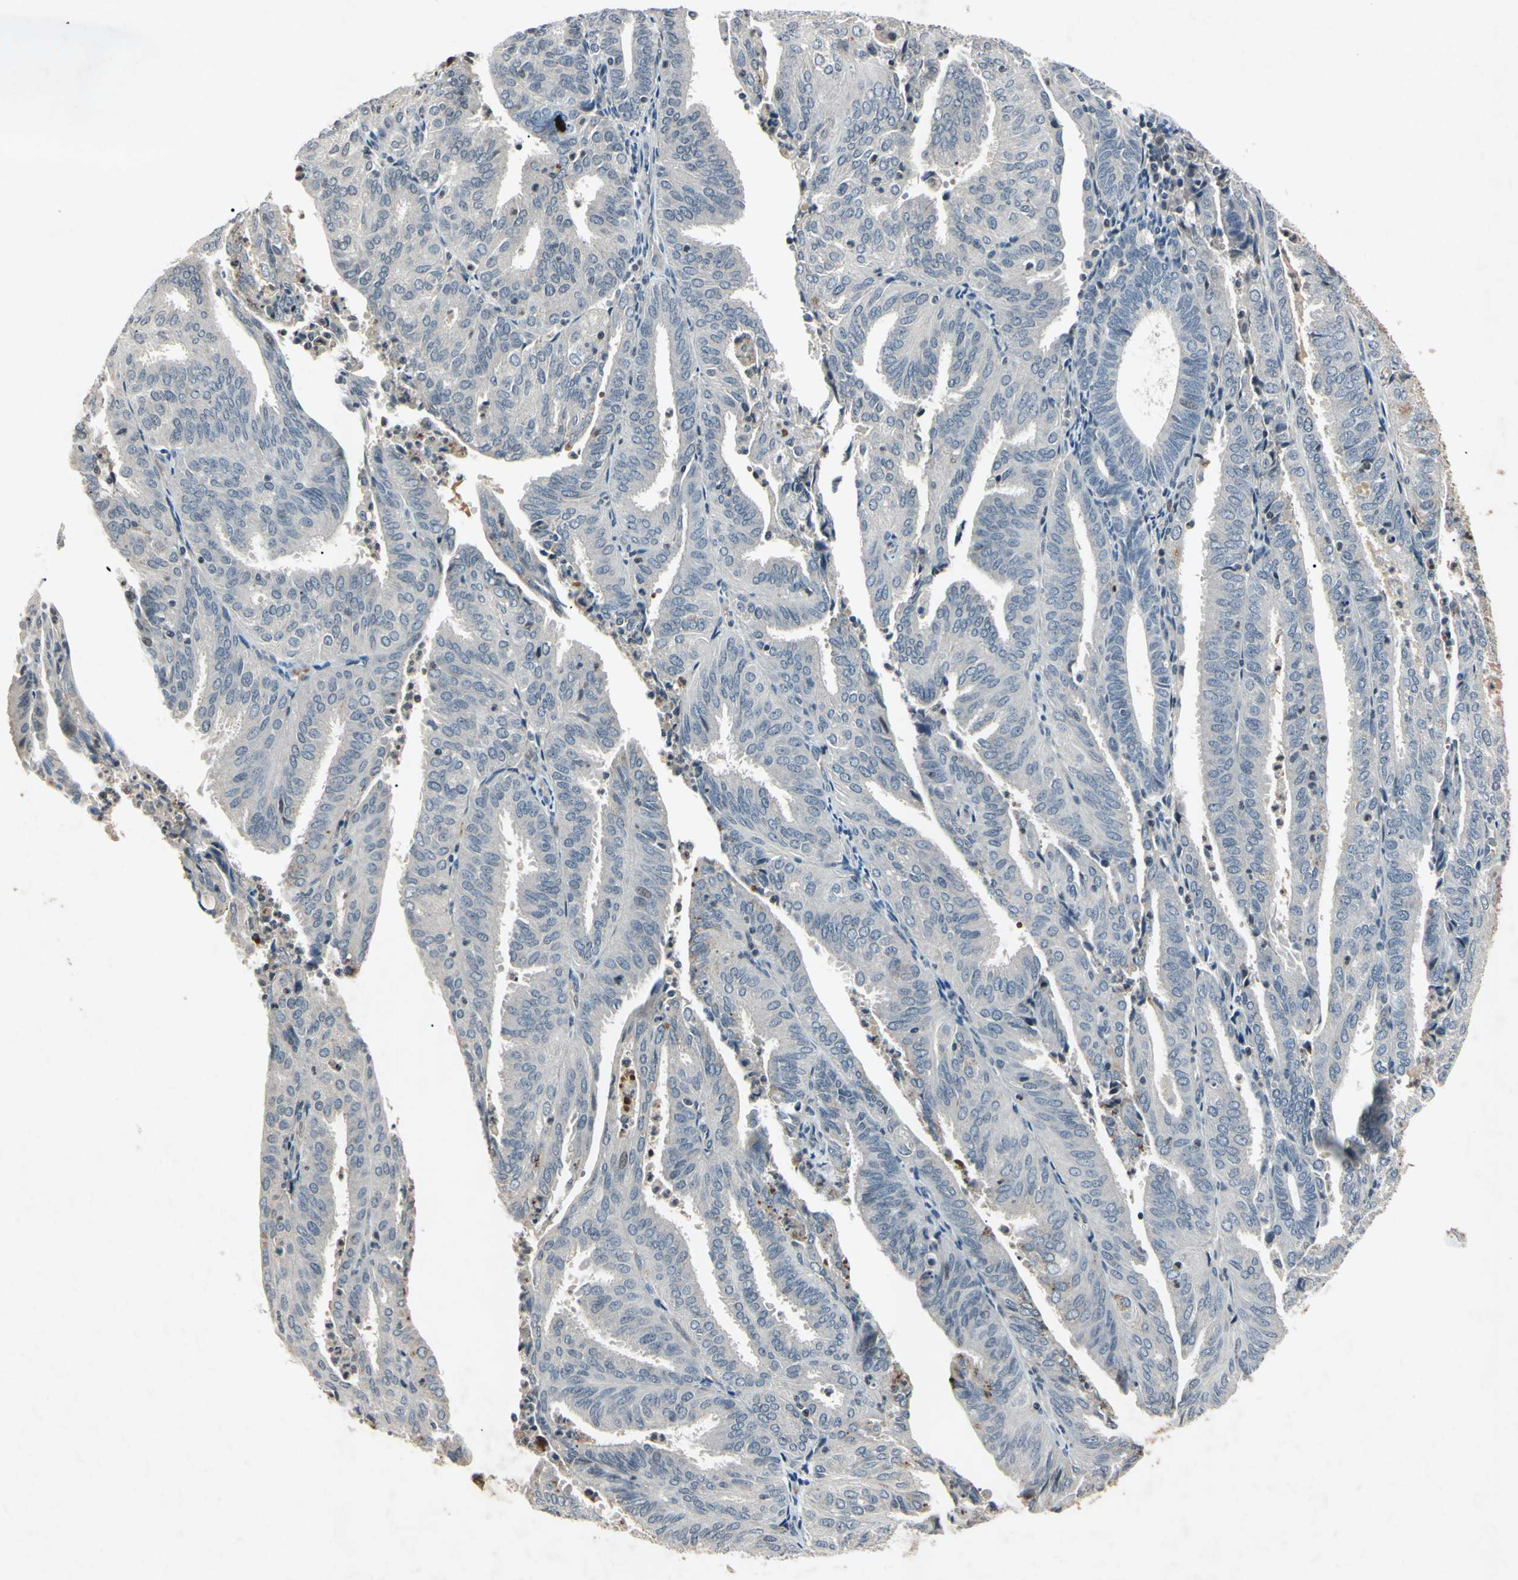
{"staining": {"intensity": "negative", "quantity": "none", "location": "none"}, "tissue": "endometrial cancer", "cell_type": "Tumor cells", "image_type": "cancer", "snomed": [{"axis": "morphology", "description": "Adenocarcinoma, NOS"}, {"axis": "topography", "description": "Uterus"}], "caption": "A high-resolution micrograph shows immunohistochemistry (IHC) staining of endometrial cancer (adenocarcinoma), which demonstrates no significant expression in tumor cells.", "gene": "AEBP1", "patient": {"sex": "female", "age": 60}}